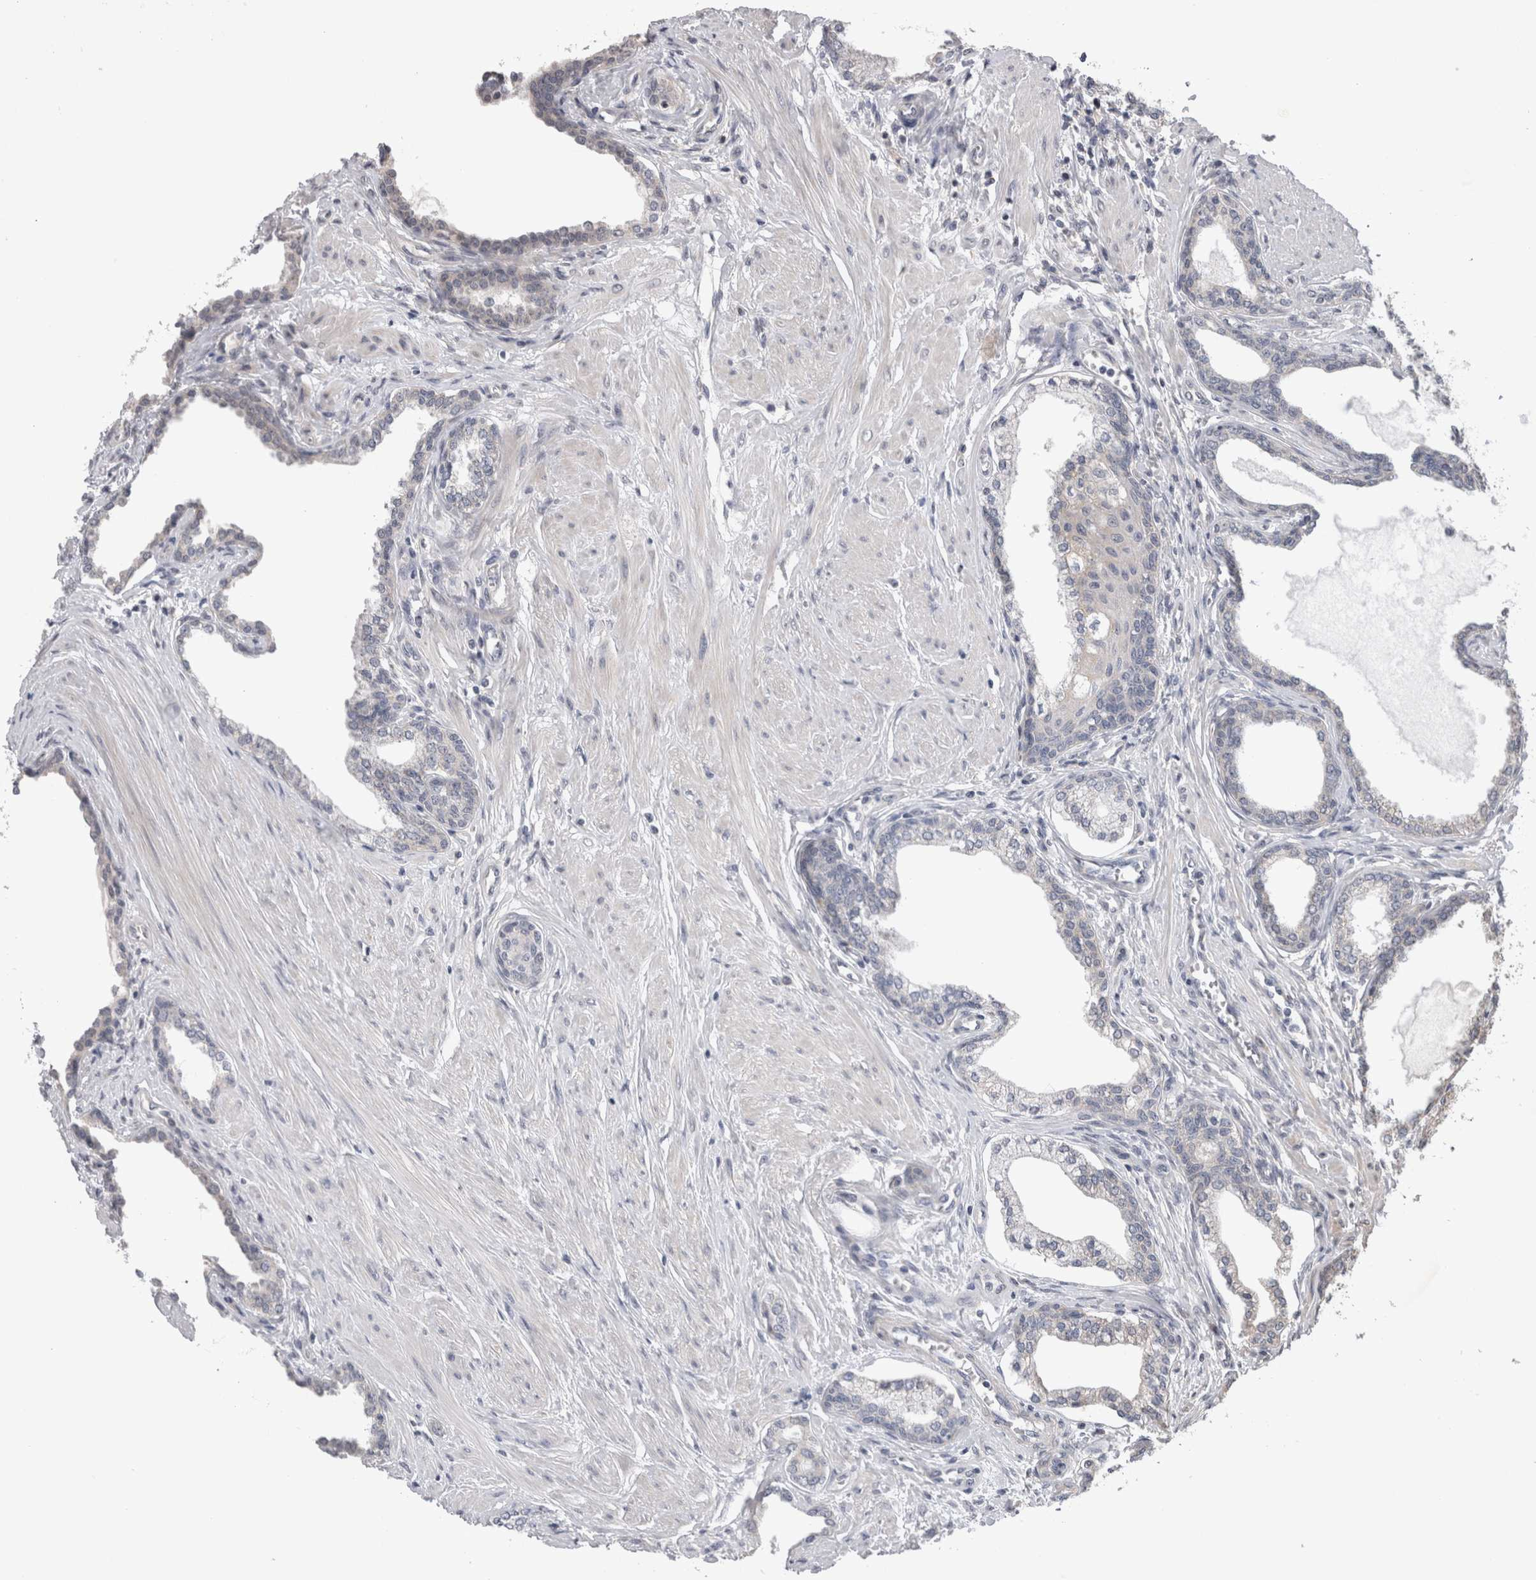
{"staining": {"intensity": "negative", "quantity": "none", "location": "none"}, "tissue": "prostate cancer", "cell_type": "Tumor cells", "image_type": "cancer", "snomed": [{"axis": "morphology", "description": "Adenocarcinoma, High grade"}, {"axis": "topography", "description": "Prostate"}], "caption": "A high-resolution micrograph shows IHC staining of prostate high-grade adenocarcinoma, which demonstrates no significant staining in tumor cells.", "gene": "ARHGAP29", "patient": {"sex": "male", "age": 52}}